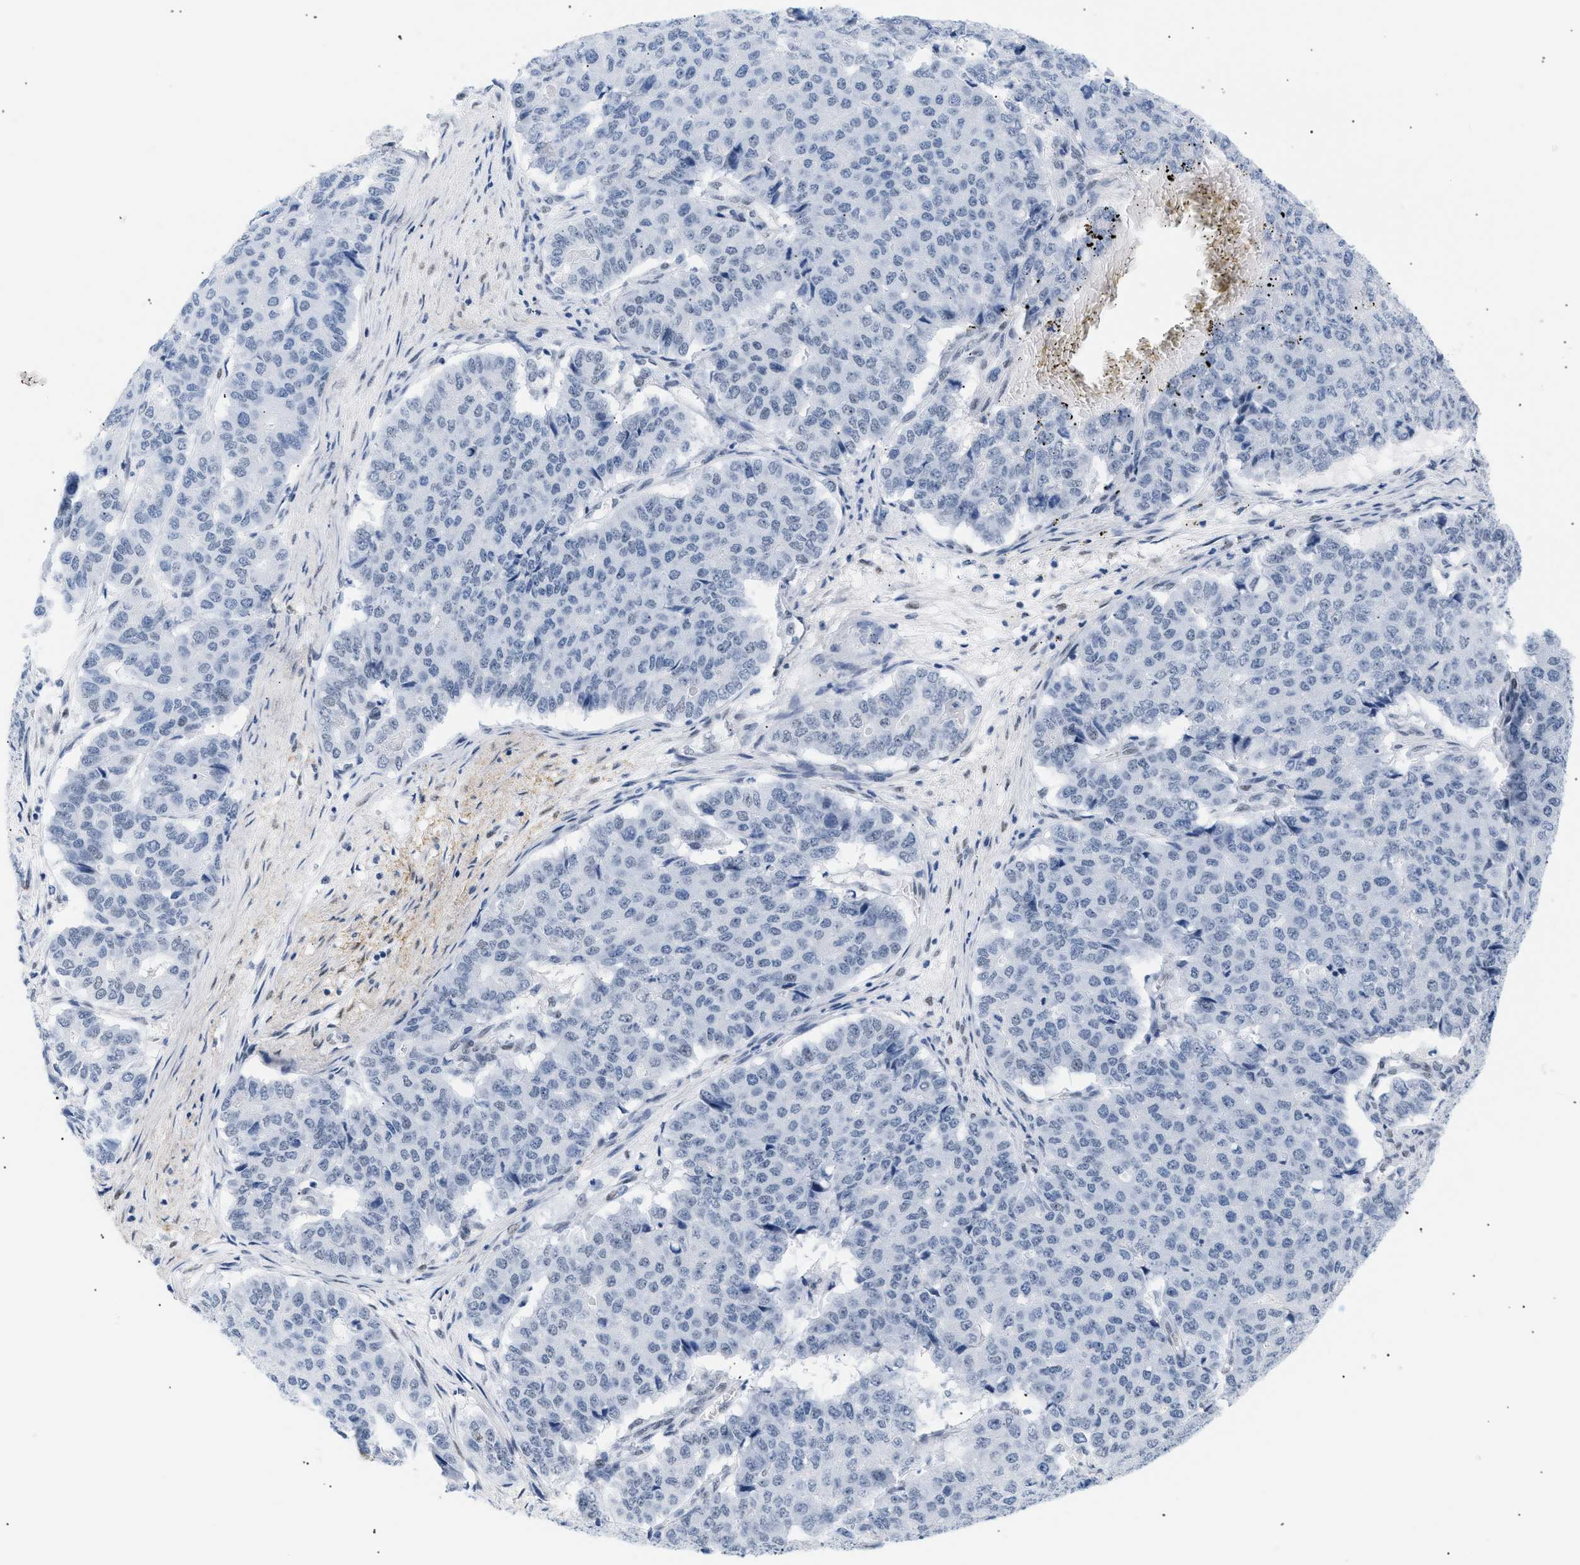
{"staining": {"intensity": "negative", "quantity": "none", "location": "none"}, "tissue": "pancreatic cancer", "cell_type": "Tumor cells", "image_type": "cancer", "snomed": [{"axis": "morphology", "description": "Adenocarcinoma, NOS"}, {"axis": "topography", "description": "Pancreas"}], "caption": "Immunohistochemical staining of human pancreatic cancer (adenocarcinoma) exhibits no significant staining in tumor cells. (Stains: DAB (3,3'-diaminobenzidine) immunohistochemistry (IHC) with hematoxylin counter stain, Microscopy: brightfield microscopy at high magnification).", "gene": "ELN", "patient": {"sex": "male", "age": 50}}